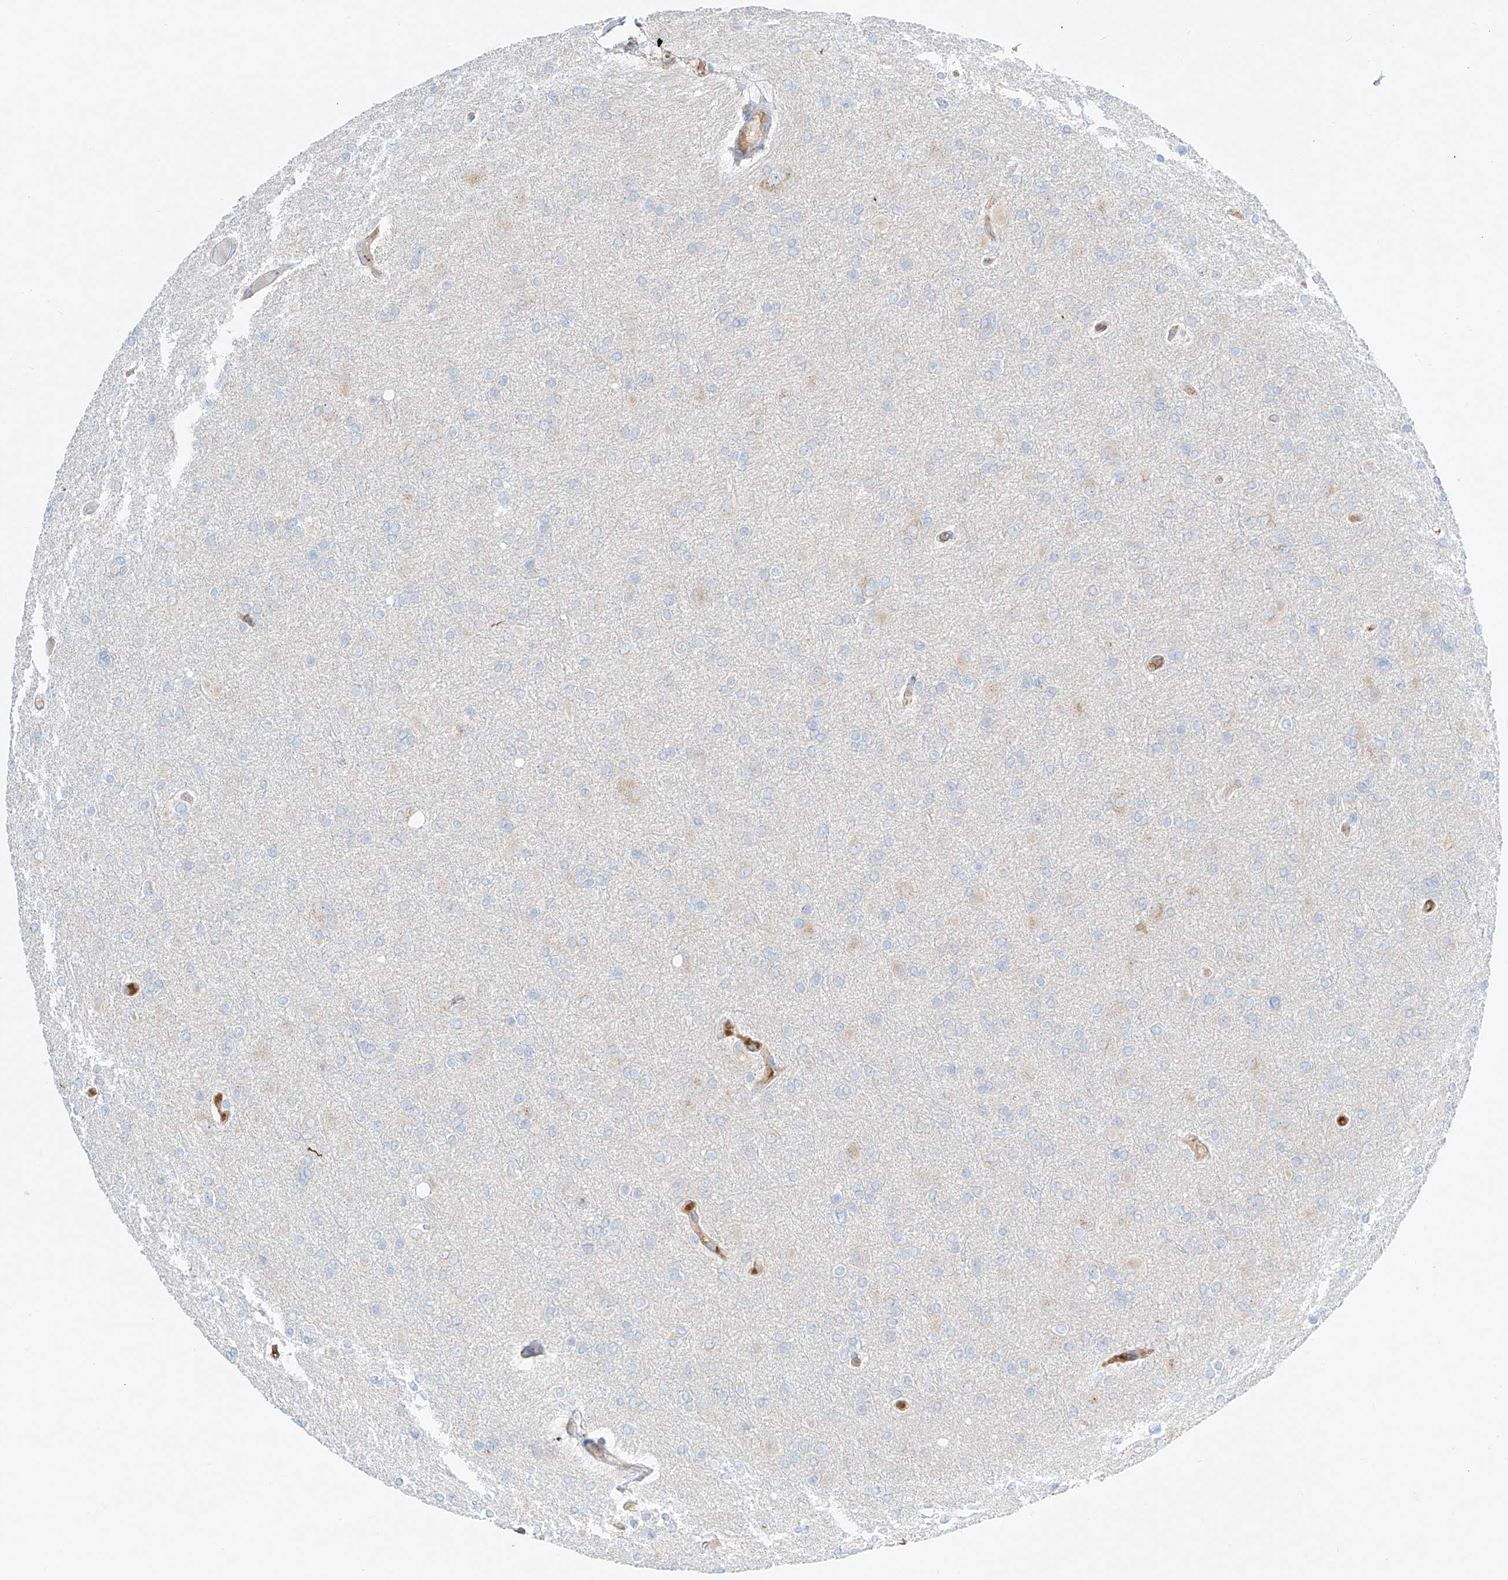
{"staining": {"intensity": "negative", "quantity": "none", "location": "none"}, "tissue": "glioma", "cell_type": "Tumor cells", "image_type": "cancer", "snomed": [{"axis": "morphology", "description": "Glioma, malignant, High grade"}, {"axis": "topography", "description": "Cerebral cortex"}], "caption": "Image shows no protein expression in tumor cells of high-grade glioma (malignant) tissue.", "gene": "EIPR1", "patient": {"sex": "female", "age": 36}}